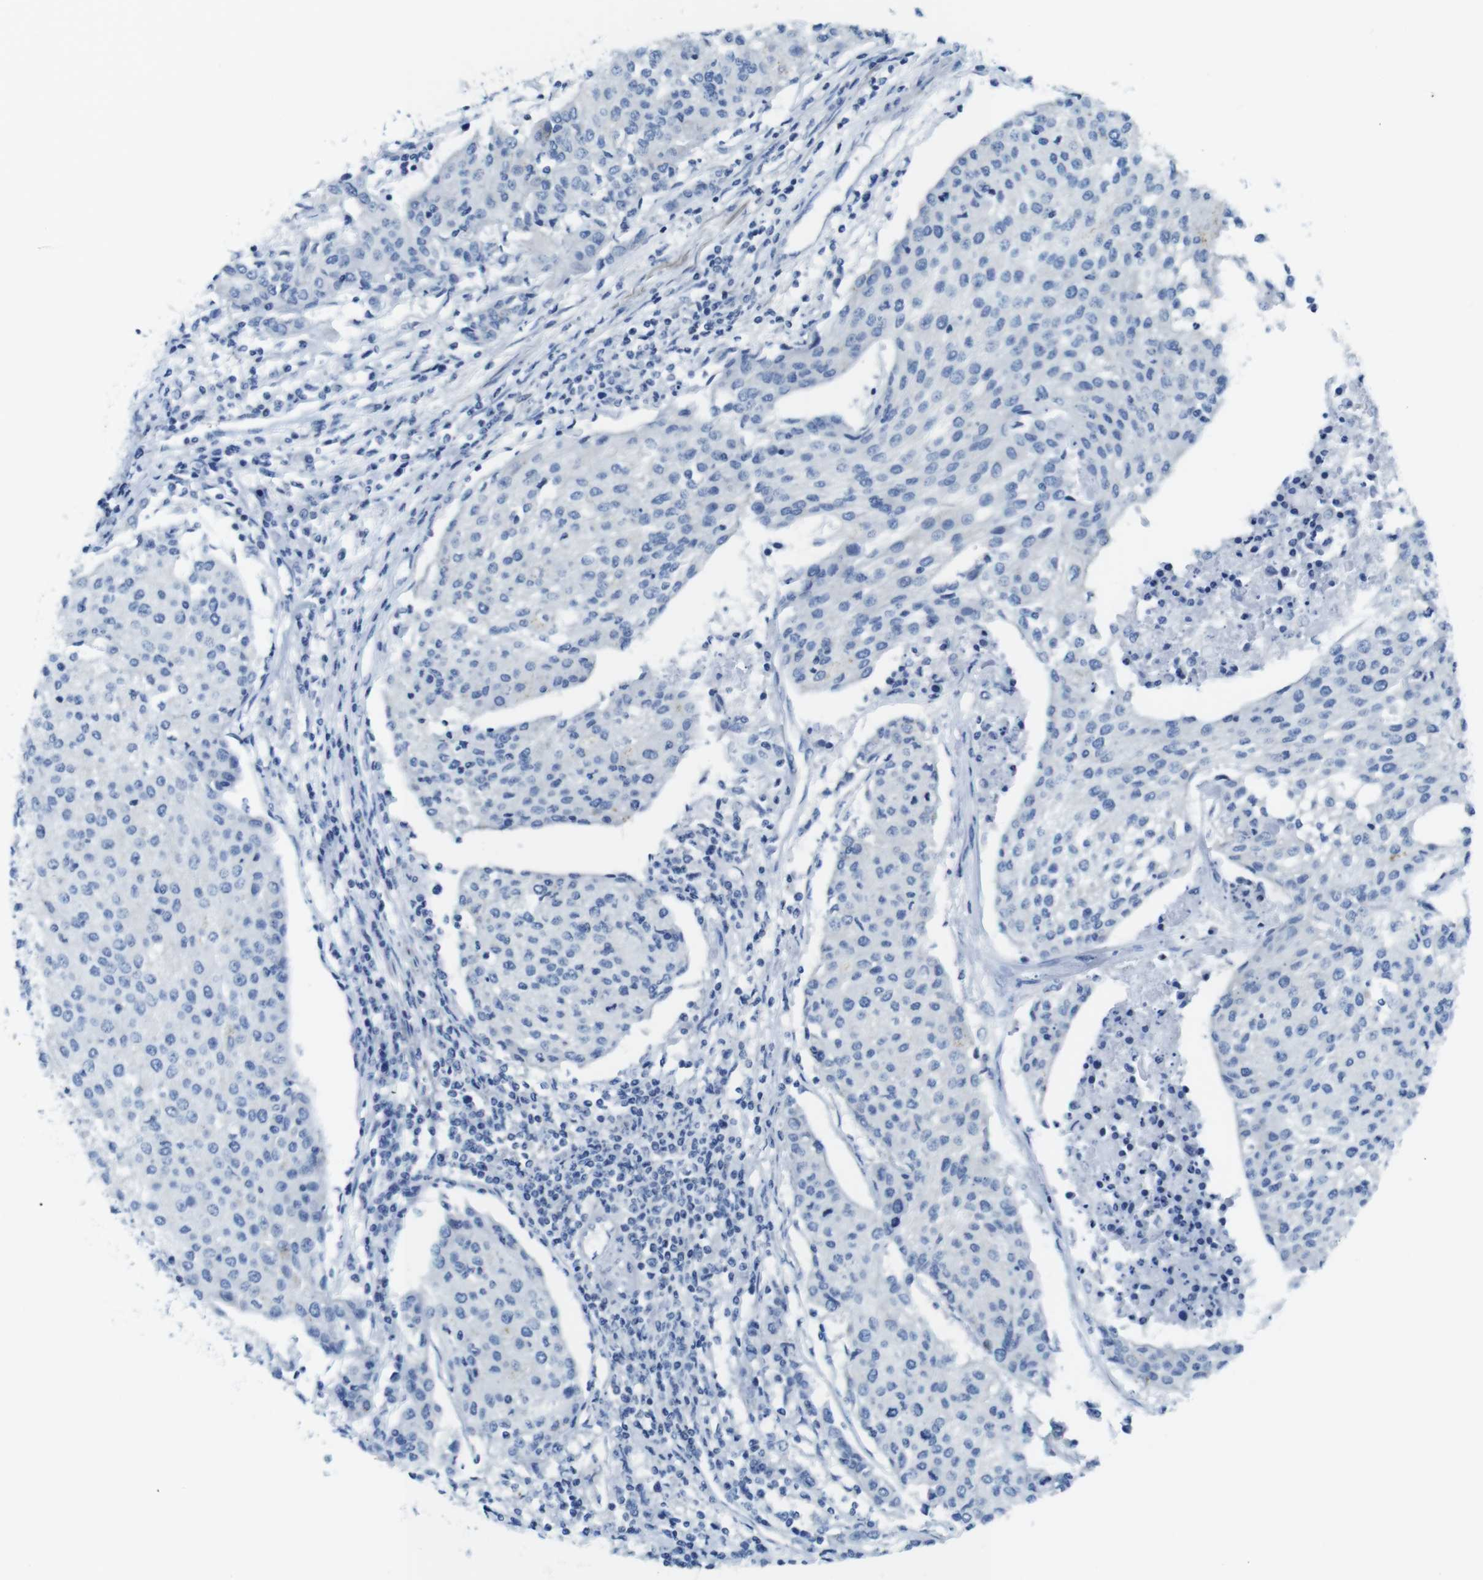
{"staining": {"intensity": "negative", "quantity": "none", "location": "none"}, "tissue": "urothelial cancer", "cell_type": "Tumor cells", "image_type": "cancer", "snomed": [{"axis": "morphology", "description": "Urothelial carcinoma, High grade"}, {"axis": "topography", "description": "Urinary bladder"}], "caption": "High magnification brightfield microscopy of urothelial carcinoma (high-grade) stained with DAB (brown) and counterstained with hematoxylin (blue): tumor cells show no significant staining. The staining is performed using DAB brown chromogen with nuclei counter-stained in using hematoxylin.", "gene": "ASIC5", "patient": {"sex": "female", "age": 85}}